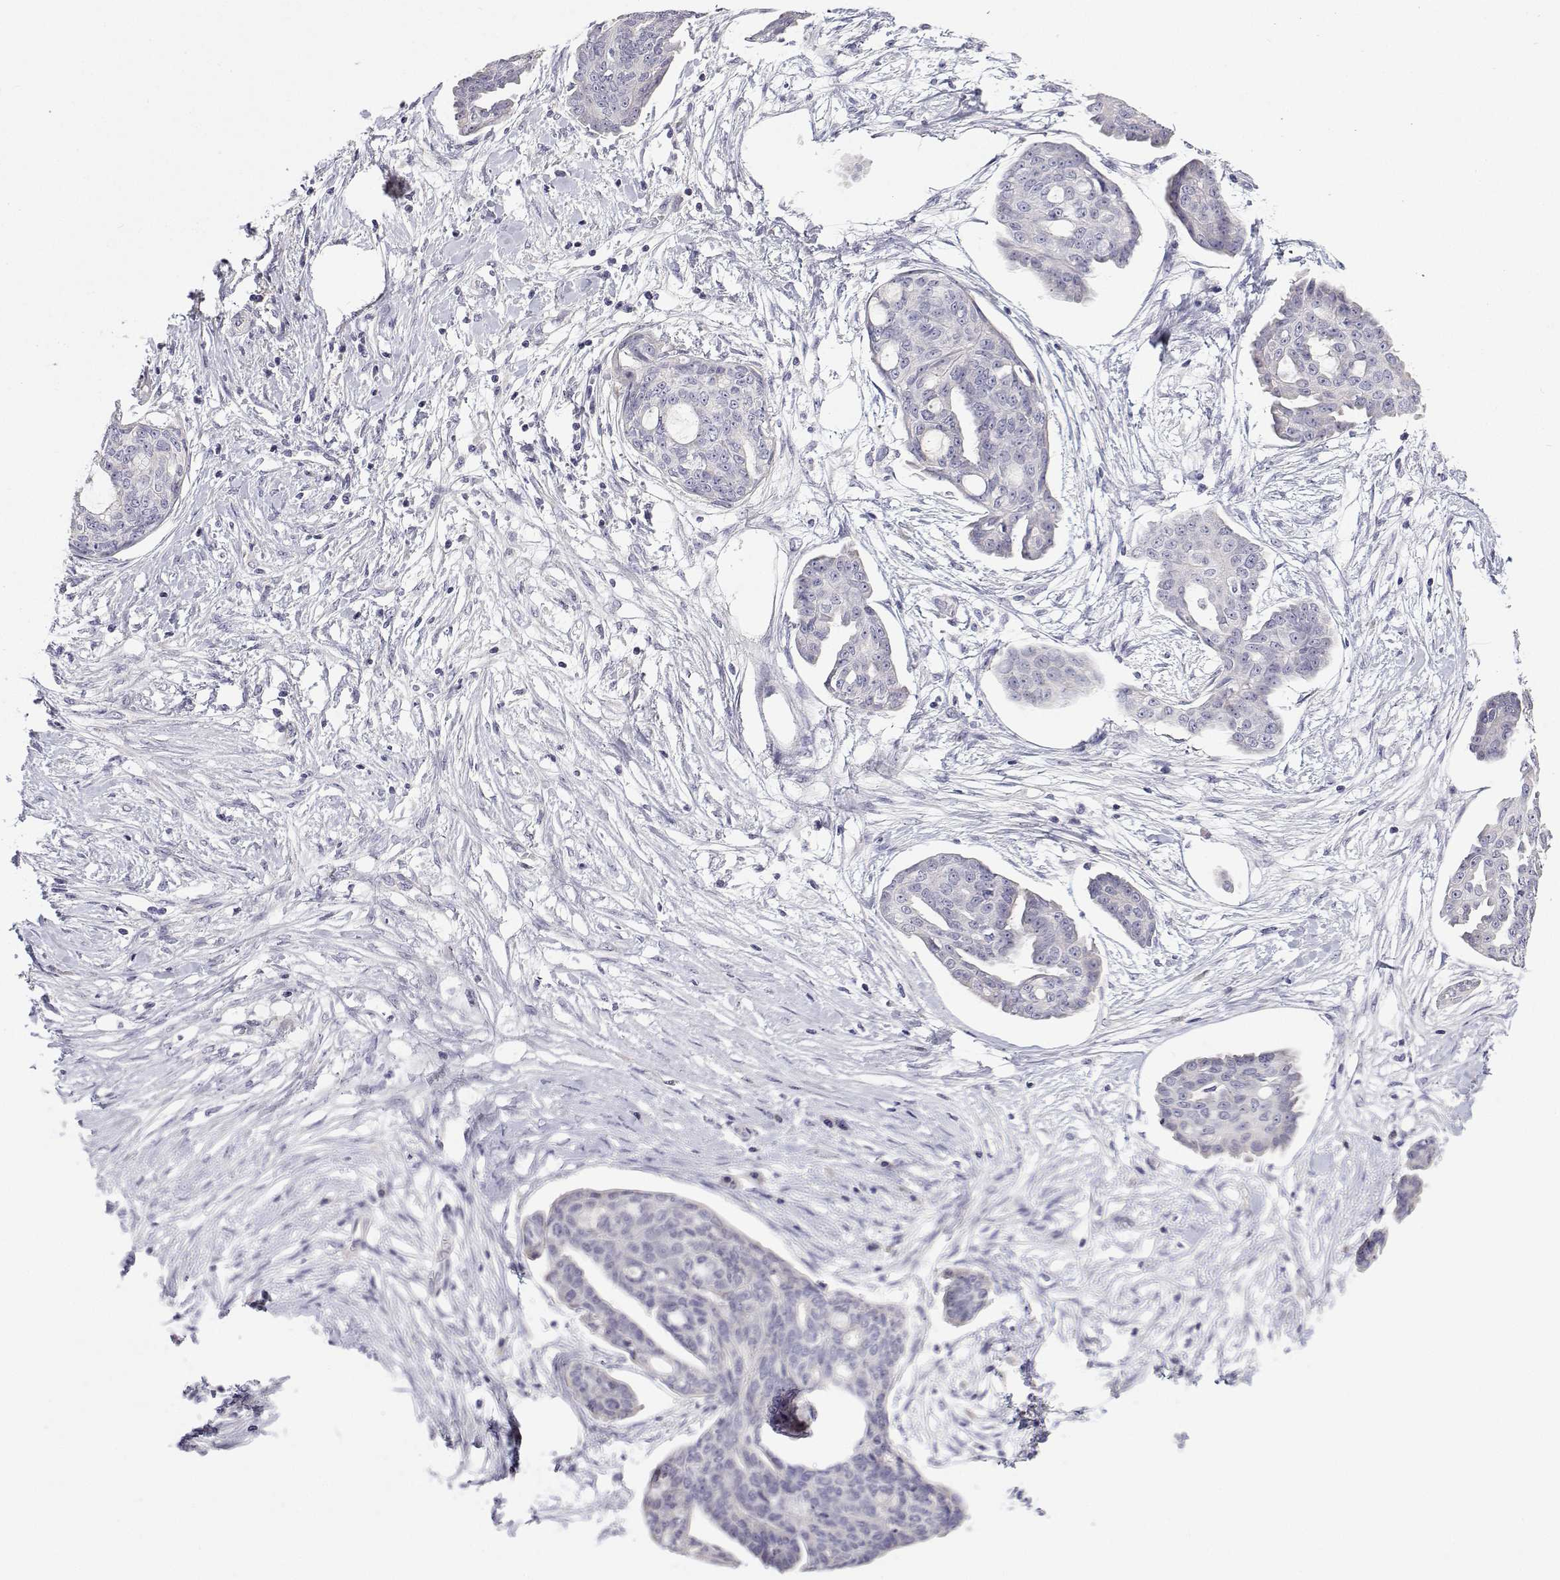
{"staining": {"intensity": "negative", "quantity": "none", "location": "none"}, "tissue": "ovarian cancer", "cell_type": "Tumor cells", "image_type": "cancer", "snomed": [{"axis": "morphology", "description": "Cystadenocarcinoma, serous, NOS"}, {"axis": "topography", "description": "Ovary"}], "caption": "Protein analysis of ovarian serous cystadenocarcinoma reveals no significant positivity in tumor cells.", "gene": "ANKRD65", "patient": {"sex": "female", "age": 71}}